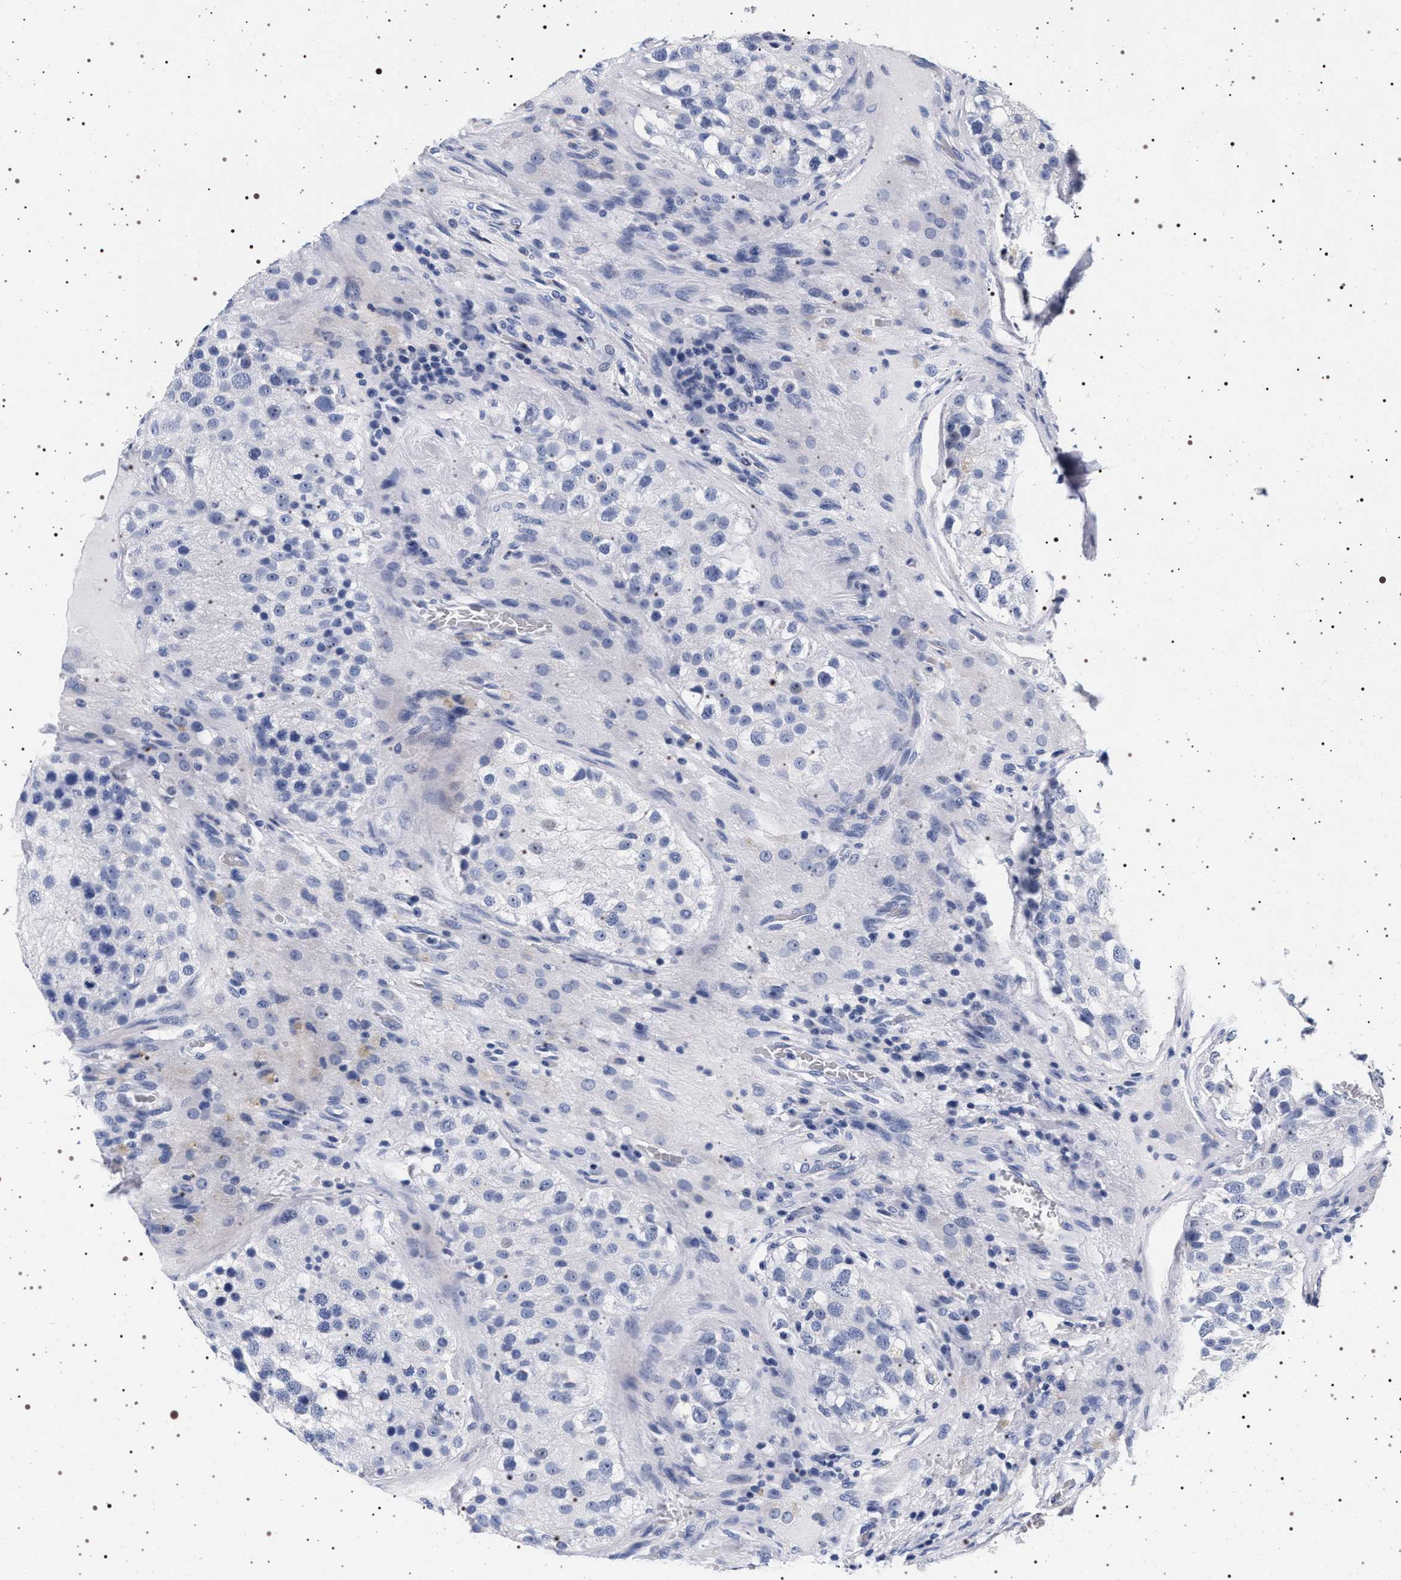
{"staining": {"intensity": "negative", "quantity": "none", "location": "none"}, "tissue": "testis", "cell_type": "Cells in seminiferous ducts", "image_type": "normal", "snomed": [{"axis": "morphology", "description": "Normal tissue, NOS"}, {"axis": "topography", "description": "Testis"}], "caption": "Immunohistochemistry (IHC) of benign human testis displays no staining in cells in seminiferous ducts. The staining is performed using DAB (3,3'-diaminobenzidine) brown chromogen with nuclei counter-stained in using hematoxylin.", "gene": "SYN1", "patient": {"sex": "male", "age": 26}}